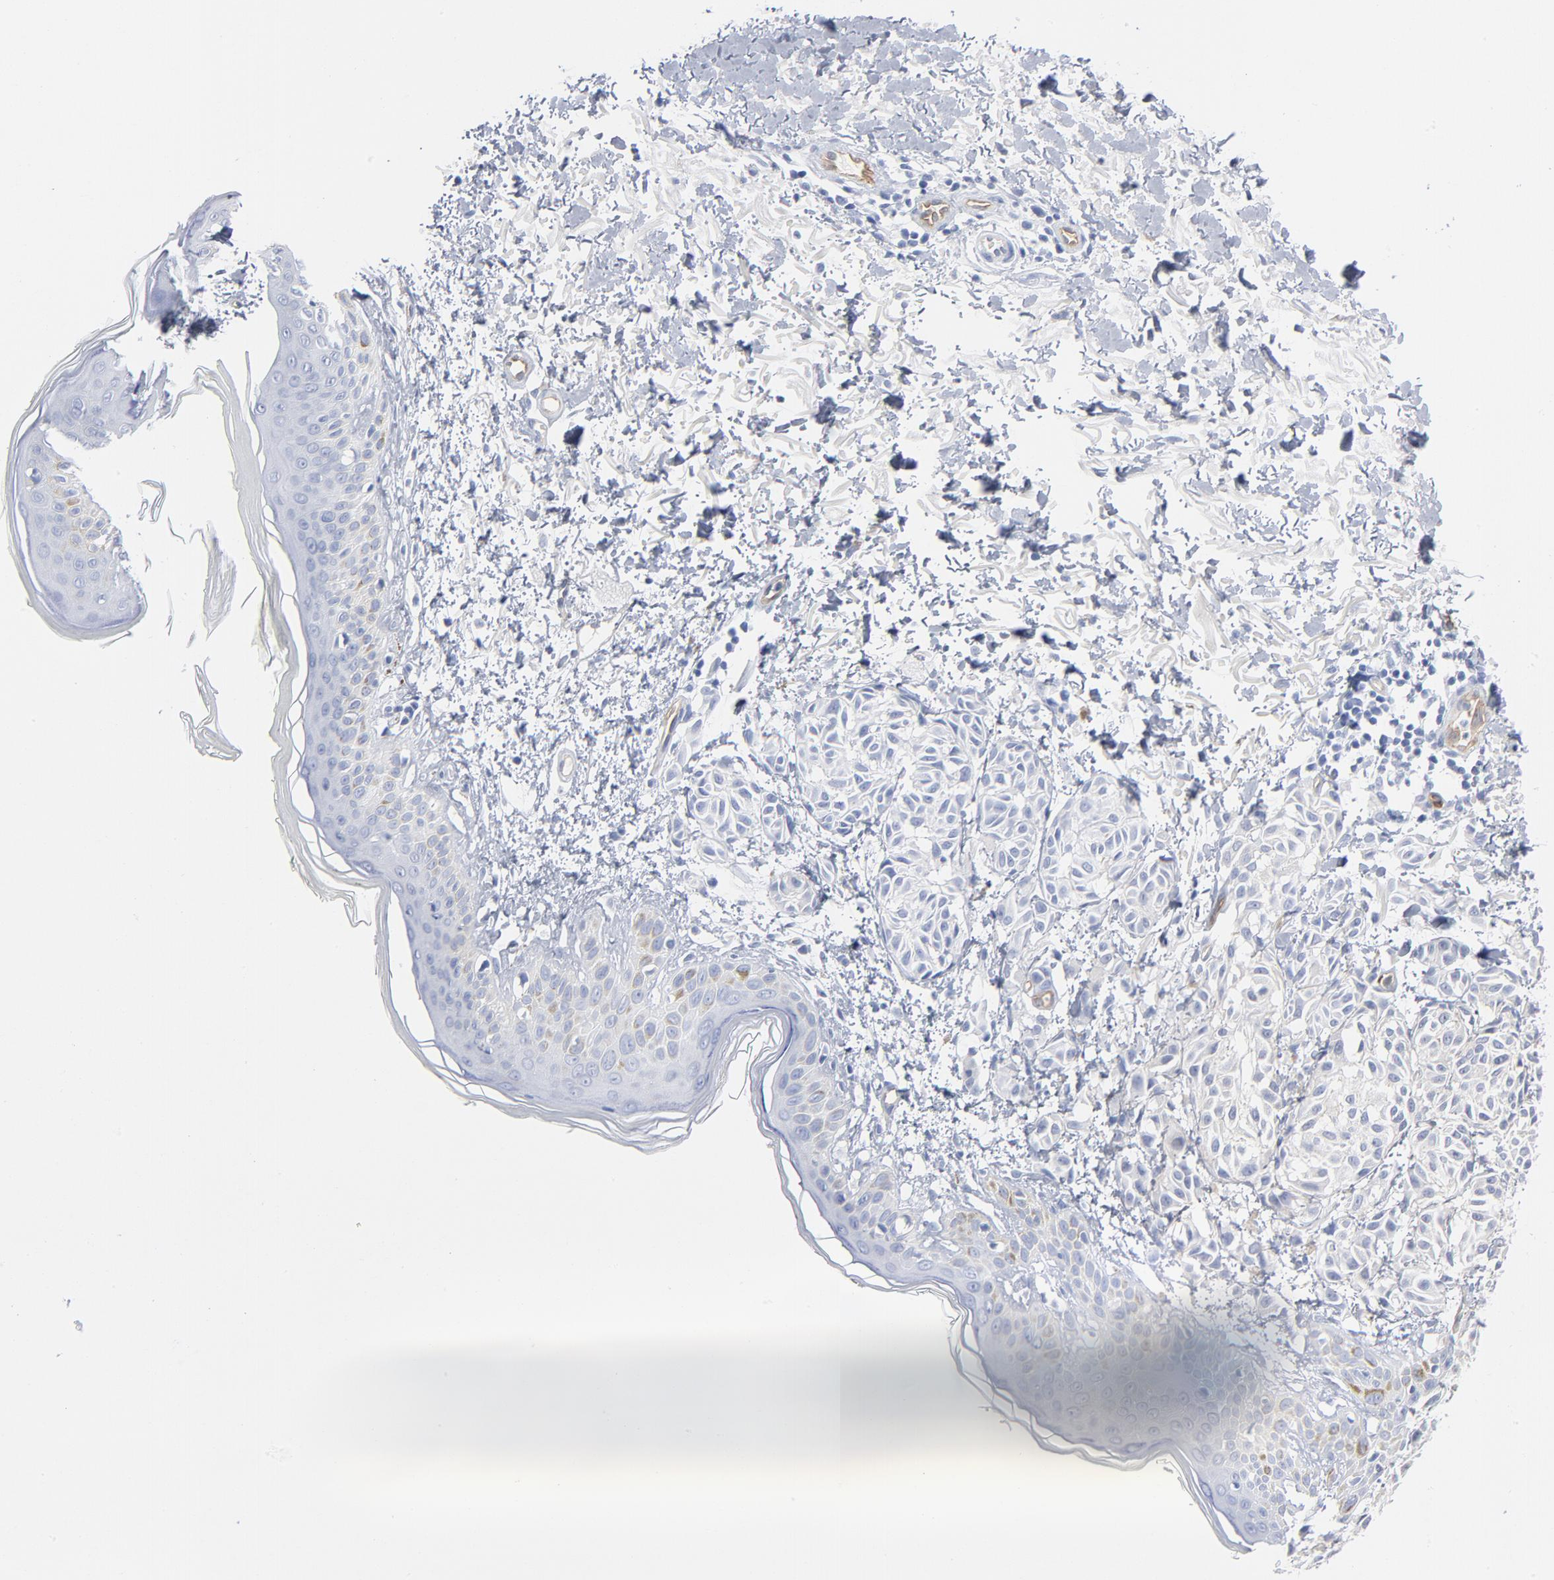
{"staining": {"intensity": "negative", "quantity": "none", "location": "none"}, "tissue": "melanoma", "cell_type": "Tumor cells", "image_type": "cancer", "snomed": [{"axis": "morphology", "description": "Malignant melanoma, NOS"}, {"axis": "topography", "description": "Skin"}], "caption": "Immunohistochemistry (IHC) of human melanoma demonstrates no staining in tumor cells.", "gene": "SHANK3", "patient": {"sex": "male", "age": 76}}